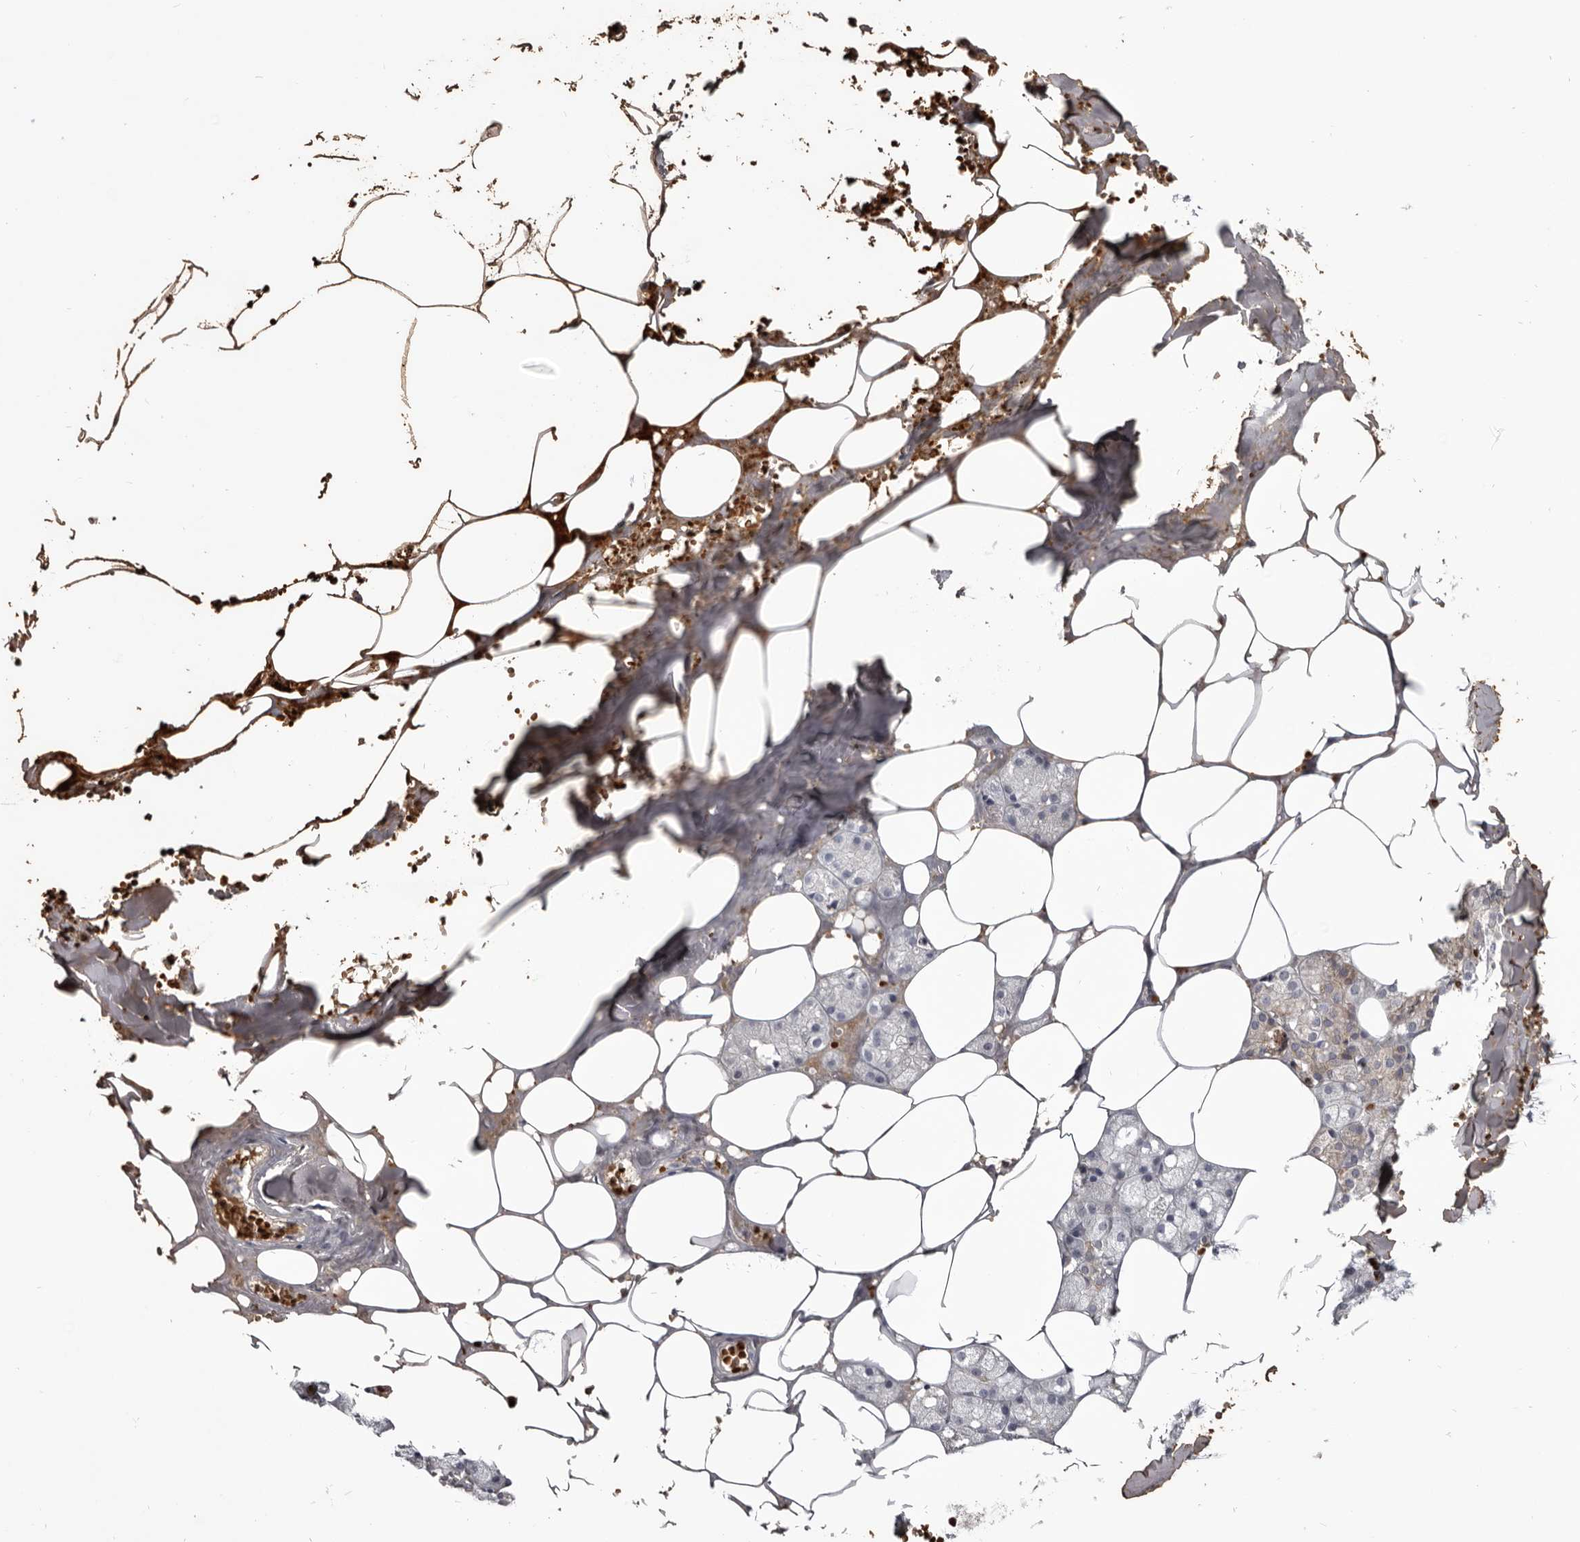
{"staining": {"intensity": "negative", "quantity": "none", "location": "none"}, "tissue": "salivary gland", "cell_type": "Glandular cells", "image_type": "normal", "snomed": [{"axis": "morphology", "description": "Normal tissue, NOS"}, {"axis": "topography", "description": "Salivary gland"}], "caption": "High magnification brightfield microscopy of unremarkable salivary gland stained with DAB (3,3'-diaminobenzidine) (brown) and counterstained with hematoxylin (blue): glandular cells show no significant positivity.", "gene": "NENF", "patient": {"sex": "male", "age": 62}}